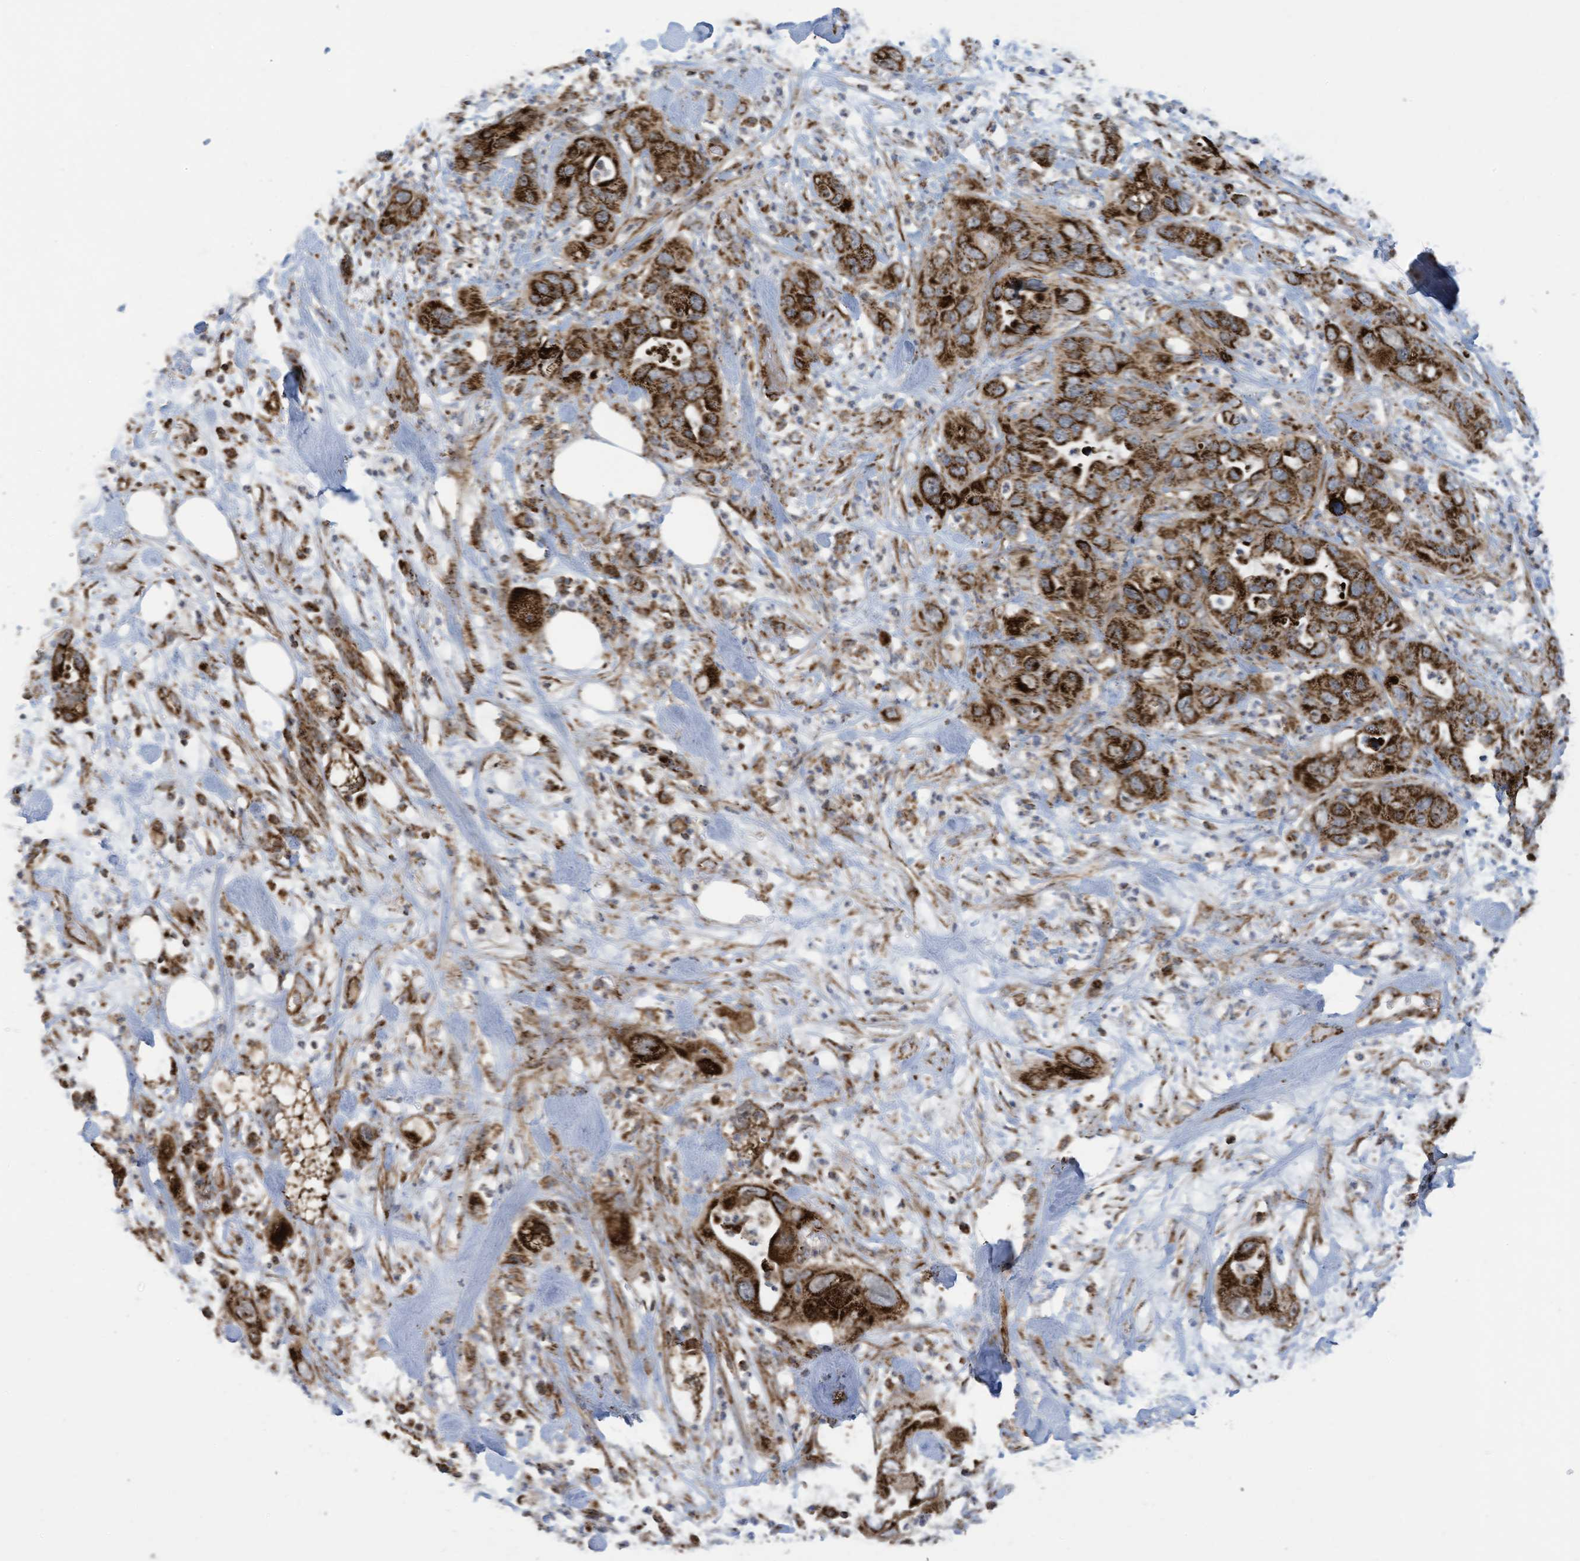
{"staining": {"intensity": "strong", "quantity": ">75%", "location": "cytoplasmic/membranous"}, "tissue": "pancreatic cancer", "cell_type": "Tumor cells", "image_type": "cancer", "snomed": [{"axis": "morphology", "description": "Adenocarcinoma, NOS"}, {"axis": "topography", "description": "Pancreas"}], "caption": "An image showing strong cytoplasmic/membranous positivity in about >75% of tumor cells in pancreatic cancer (adenocarcinoma), as visualized by brown immunohistochemical staining.", "gene": "COX10", "patient": {"sex": "female", "age": 71}}